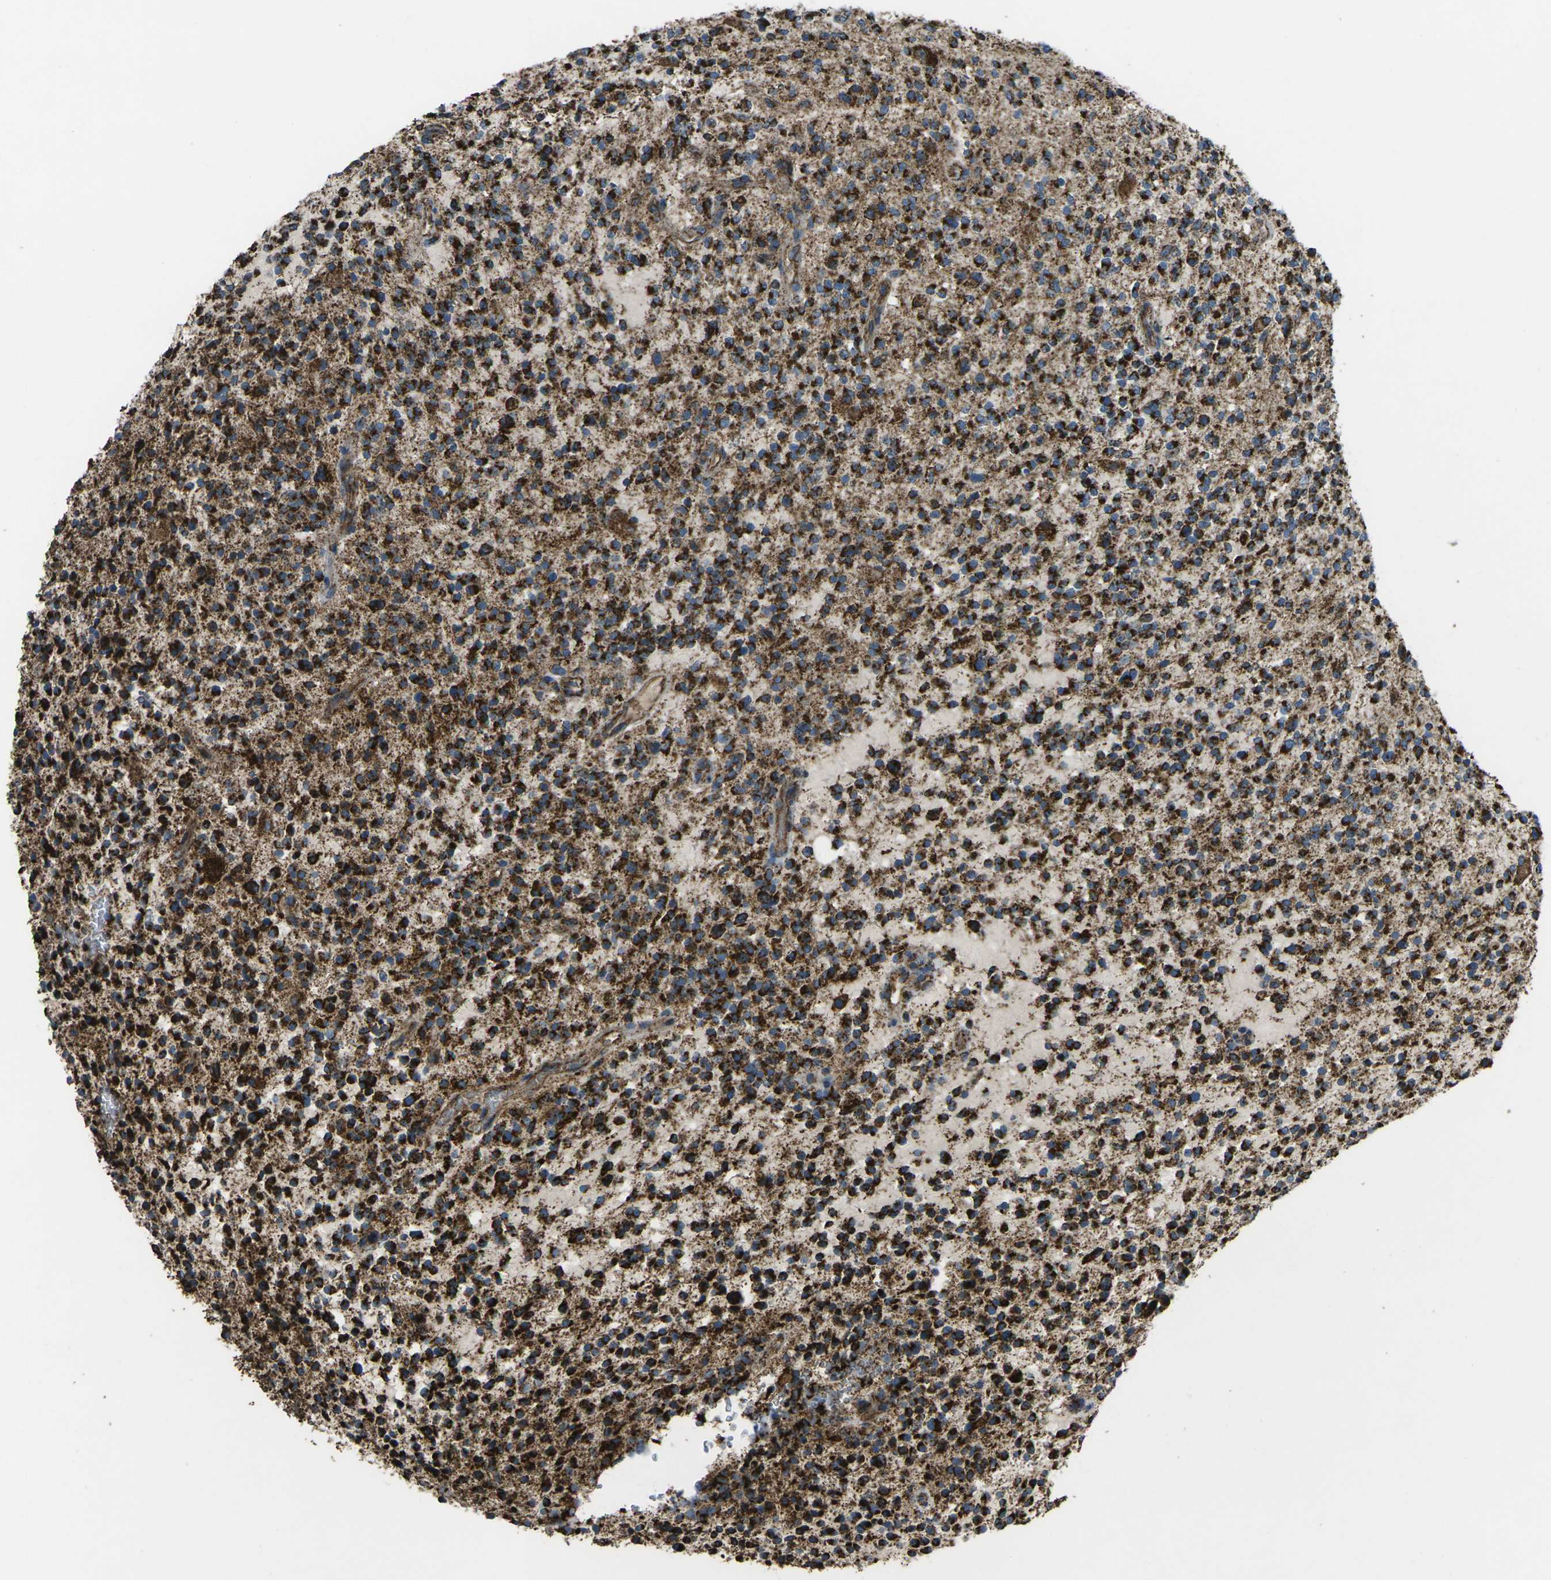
{"staining": {"intensity": "strong", "quantity": ">75%", "location": "cytoplasmic/membranous"}, "tissue": "glioma", "cell_type": "Tumor cells", "image_type": "cancer", "snomed": [{"axis": "morphology", "description": "Glioma, malignant, High grade"}, {"axis": "topography", "description": "Brain"}], "caption": "An immunohistochemistry (IHC) image of tumor tissue is shown. Protein staining in brown shows strong cytoplasmic/membranous positivity in malignant glioma (high-grade) within tumor cells.", "gene": "KLHL5", "patient": {"sex": "male", "age": 48}}